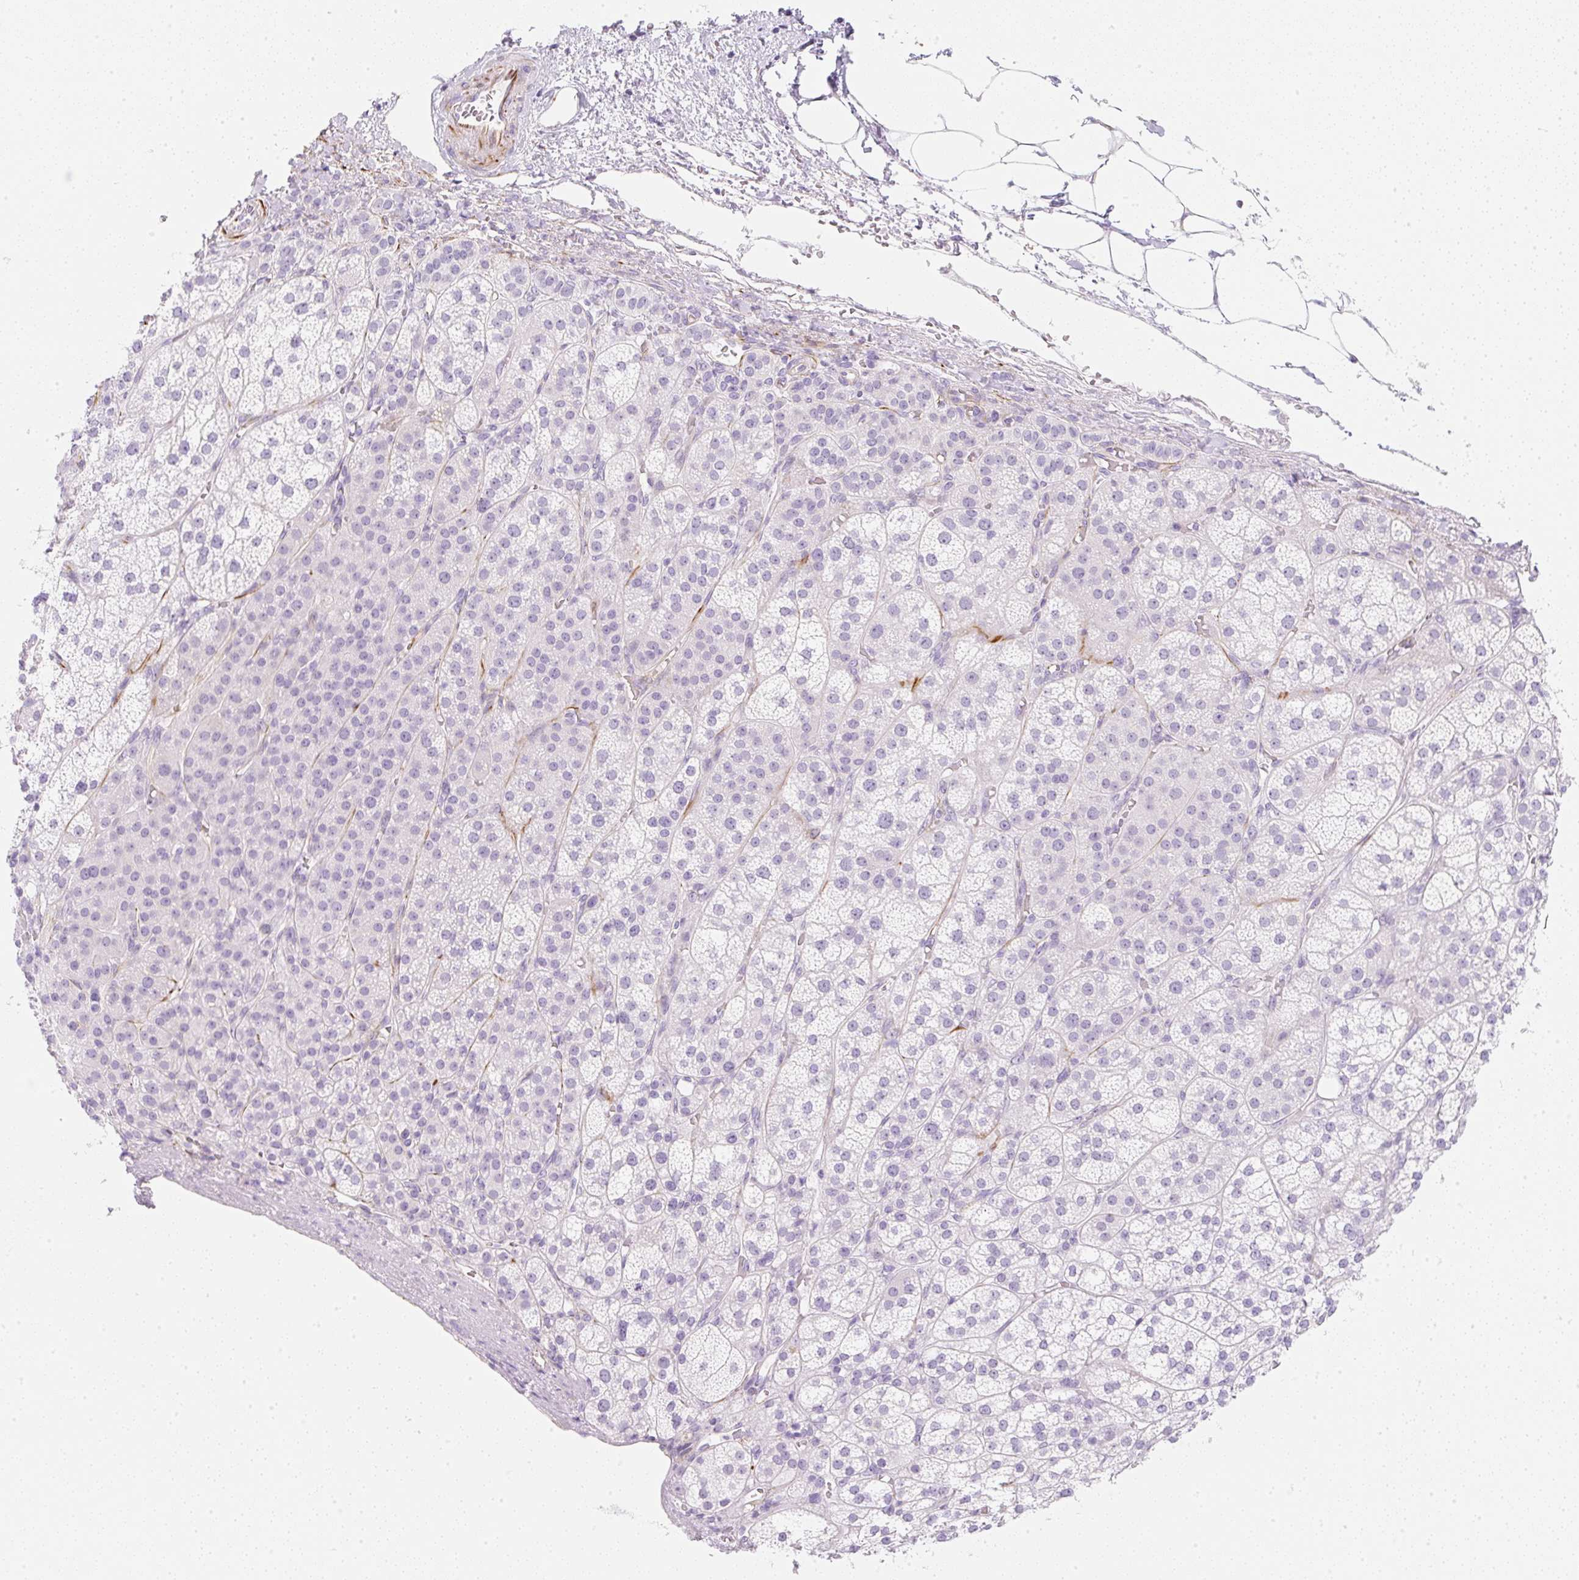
{"staining": {"intensity": "negative", "quantity": "none", "location": "none"}, "tissue": "adrenal gland", "cell_type": "Glandular cells", "image_type": "normal", "snomed": [{"axis": "morphology", "description": "Normal tissue, NOS"}, {"axis": "topography", "description": "Adrenal gland"}], "caption": "There is no significant expression in glandular cells of adrenal gland. (Stains: DAB (3,3'-diaminobenzidine) IHC with hematoxylin counter stain, Microscopy: brightfield microscopy at high magnification).", "gene": "ZNF689", "patient": {"sex": "female", "age": 60}}